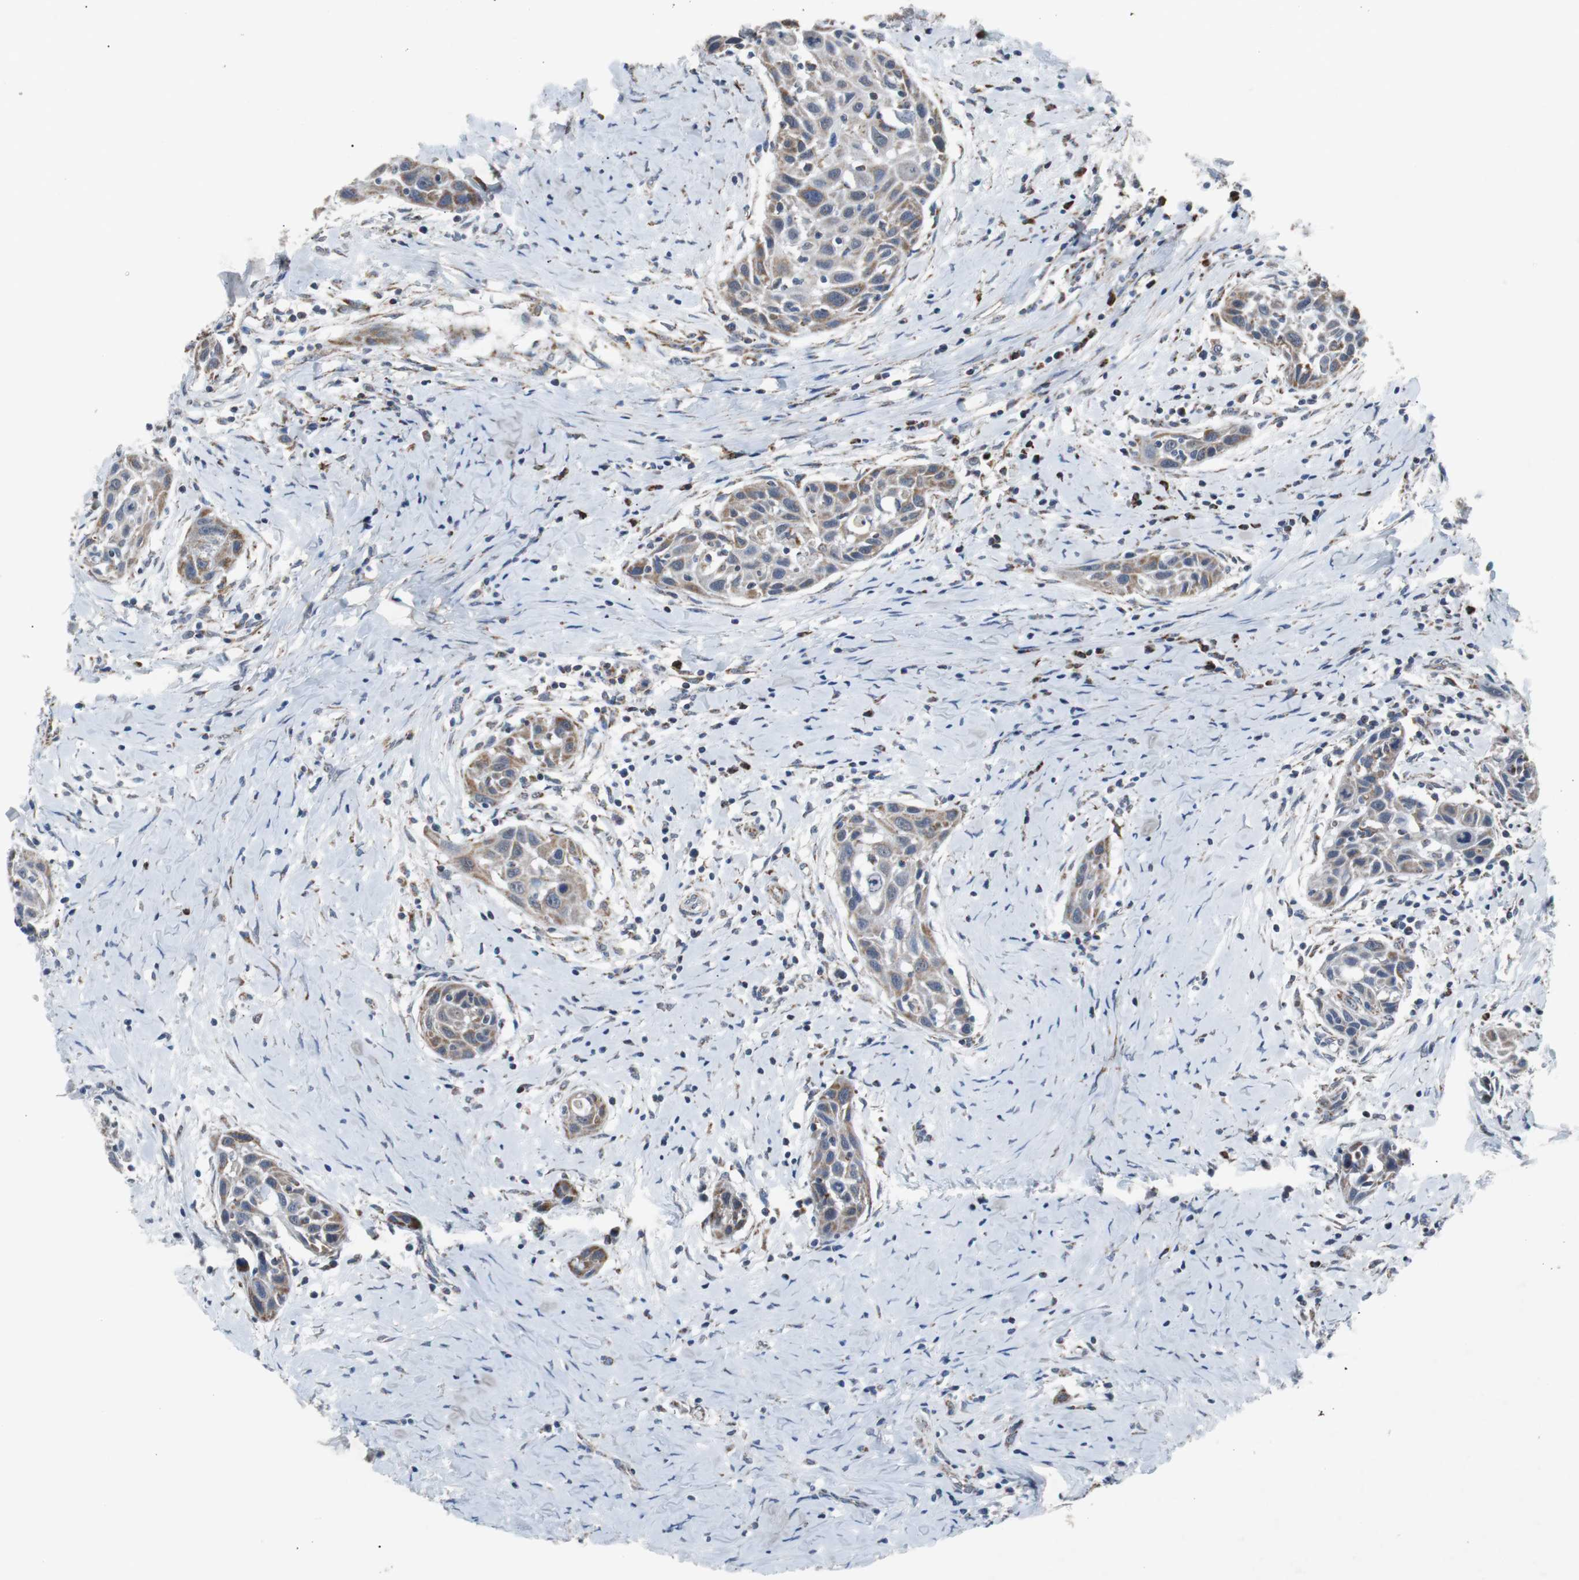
{"staining": {"intensity": "moderate", "quantity": ">75%", "location": "cytoplasmic/membranous"}, "tissue": "head and neck cancer", "cell_type": "Tumor cells", "image_type": "cancer", "snomed": [{"axis": "morphology", "description": "Squamous cell carcinoma, NOS"}, {"axis": "topography", "description": "Oral tissue"}, {"axis": "topography", "description": "Head-Neck"}], "caption": "Protein expression by IHC shows moderate cytoplasmic/membranous staining in approximately >75% of tumor cells in head and neck cancer (squamous cell carcinoma).", "gene": "PITRM1", "patient": {"sex": "female", "age": 50}}